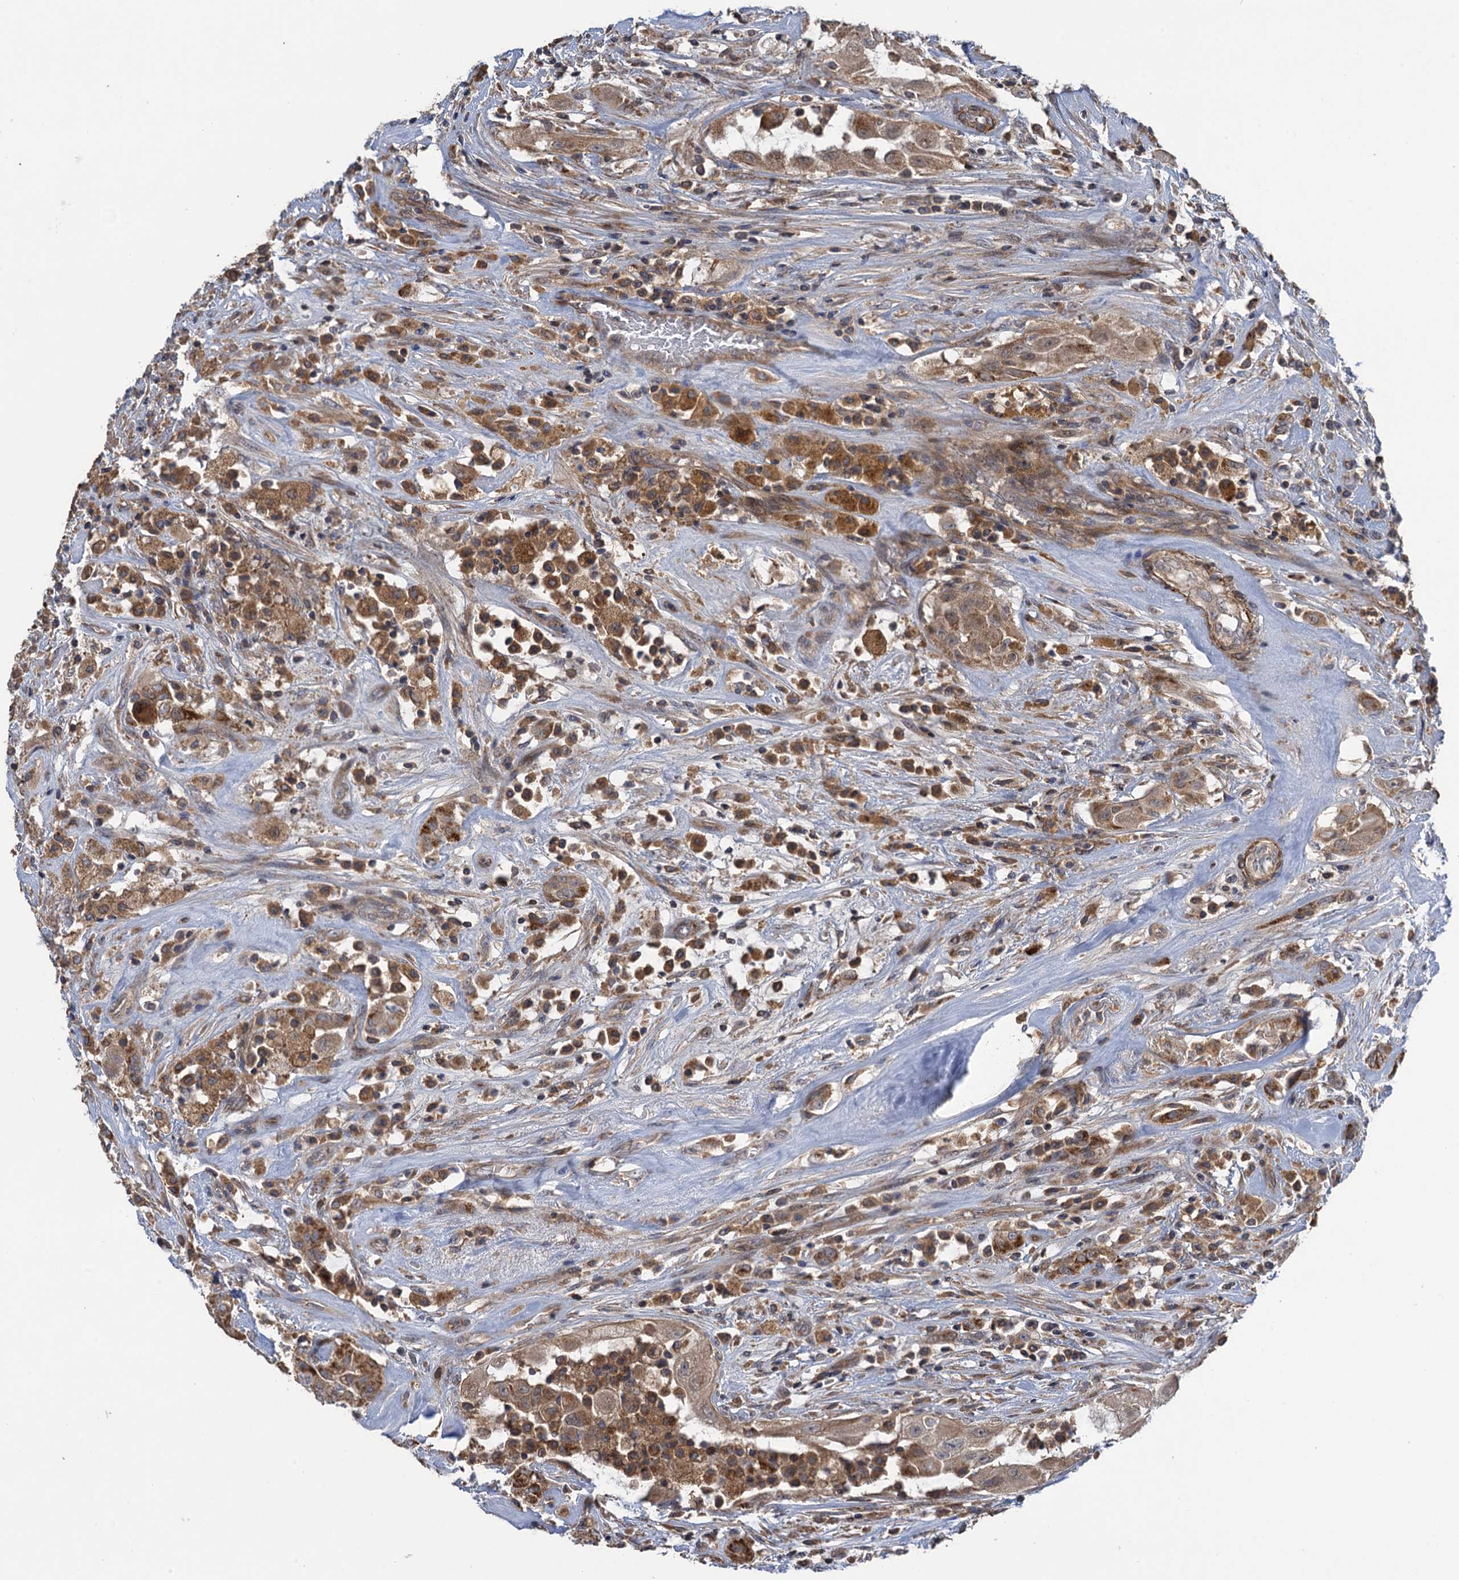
{"staining": {"intensity": "moderate", "quantity": ">75%", "location": "cytoplasmic/membranous"}, "tissue": "thyroid cancer", "cell_type": "Tumor cells", "image_type": "cancer", "snomed": [{"axis": "morphology", "description": "Papillary adenocarcinoma, NOS"}, {"axis": "topography", "description": "Thyroid gland"}], "caption": "This is a photomicrograph of immunohistochemistry (IHC) staining of thyroid cancer, which shows moderate staining in the cytoplasmic/membranous of tumor cells.", "gene": "WDR88", "patient": {"sex": "female", "age": 59}}